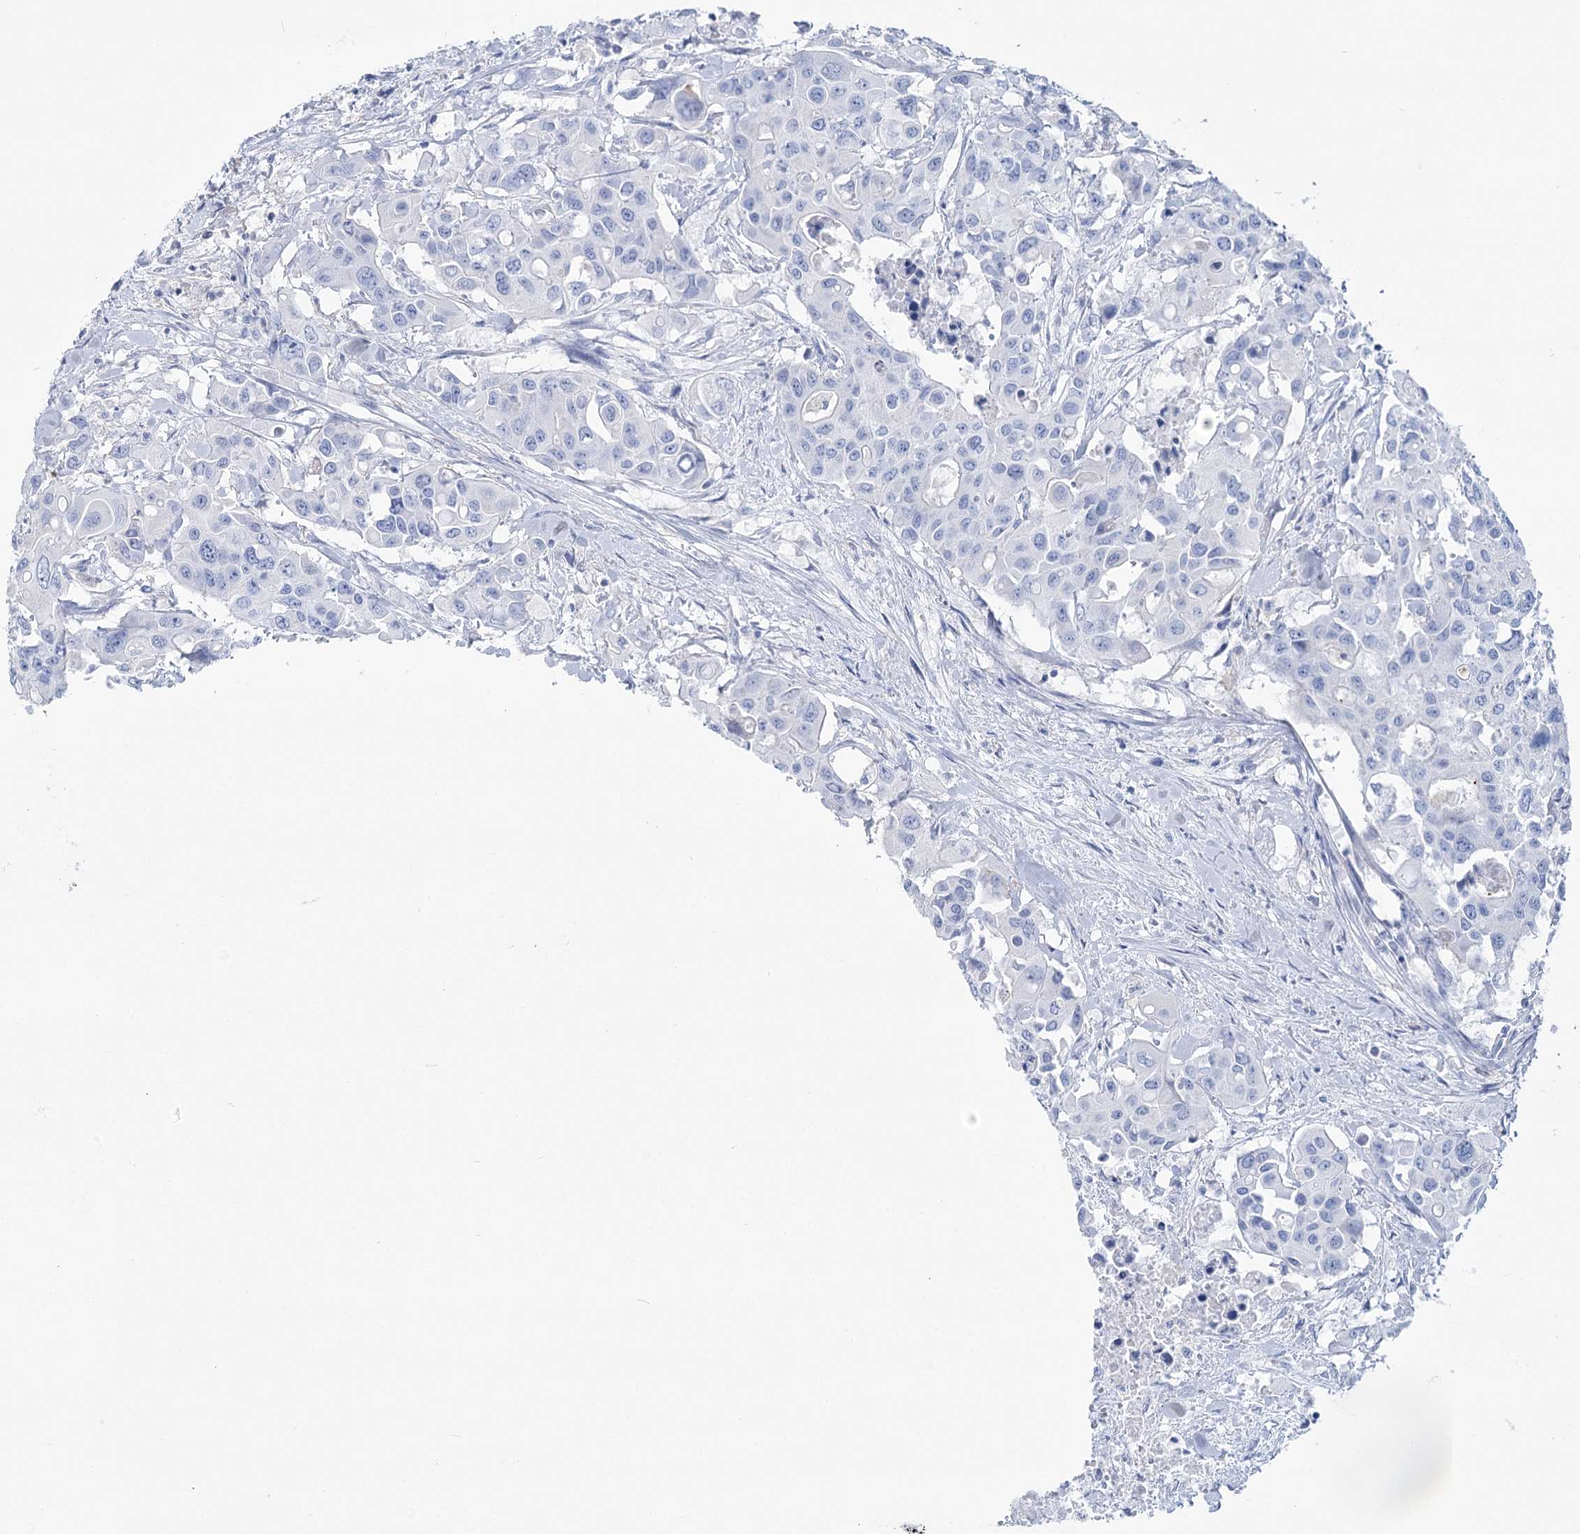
{"staining": {"intensity": "negative", "quantity": "none", "location": "none"}, "tissue": "colorectal cancer", "cell_type": "Tumor cells", "image_type": "cancer", "snomed": [{"axis": "morphology", "description": "Adenocarcinoma, NOS"}, {"axis": "topography", "description": "Colon"}], "caption": "There is no significant expression in tumor cells of colorectal adenocarcinoma.", "gene": "PCDHA1", "patient": {"sex": "male", "age": 77}}